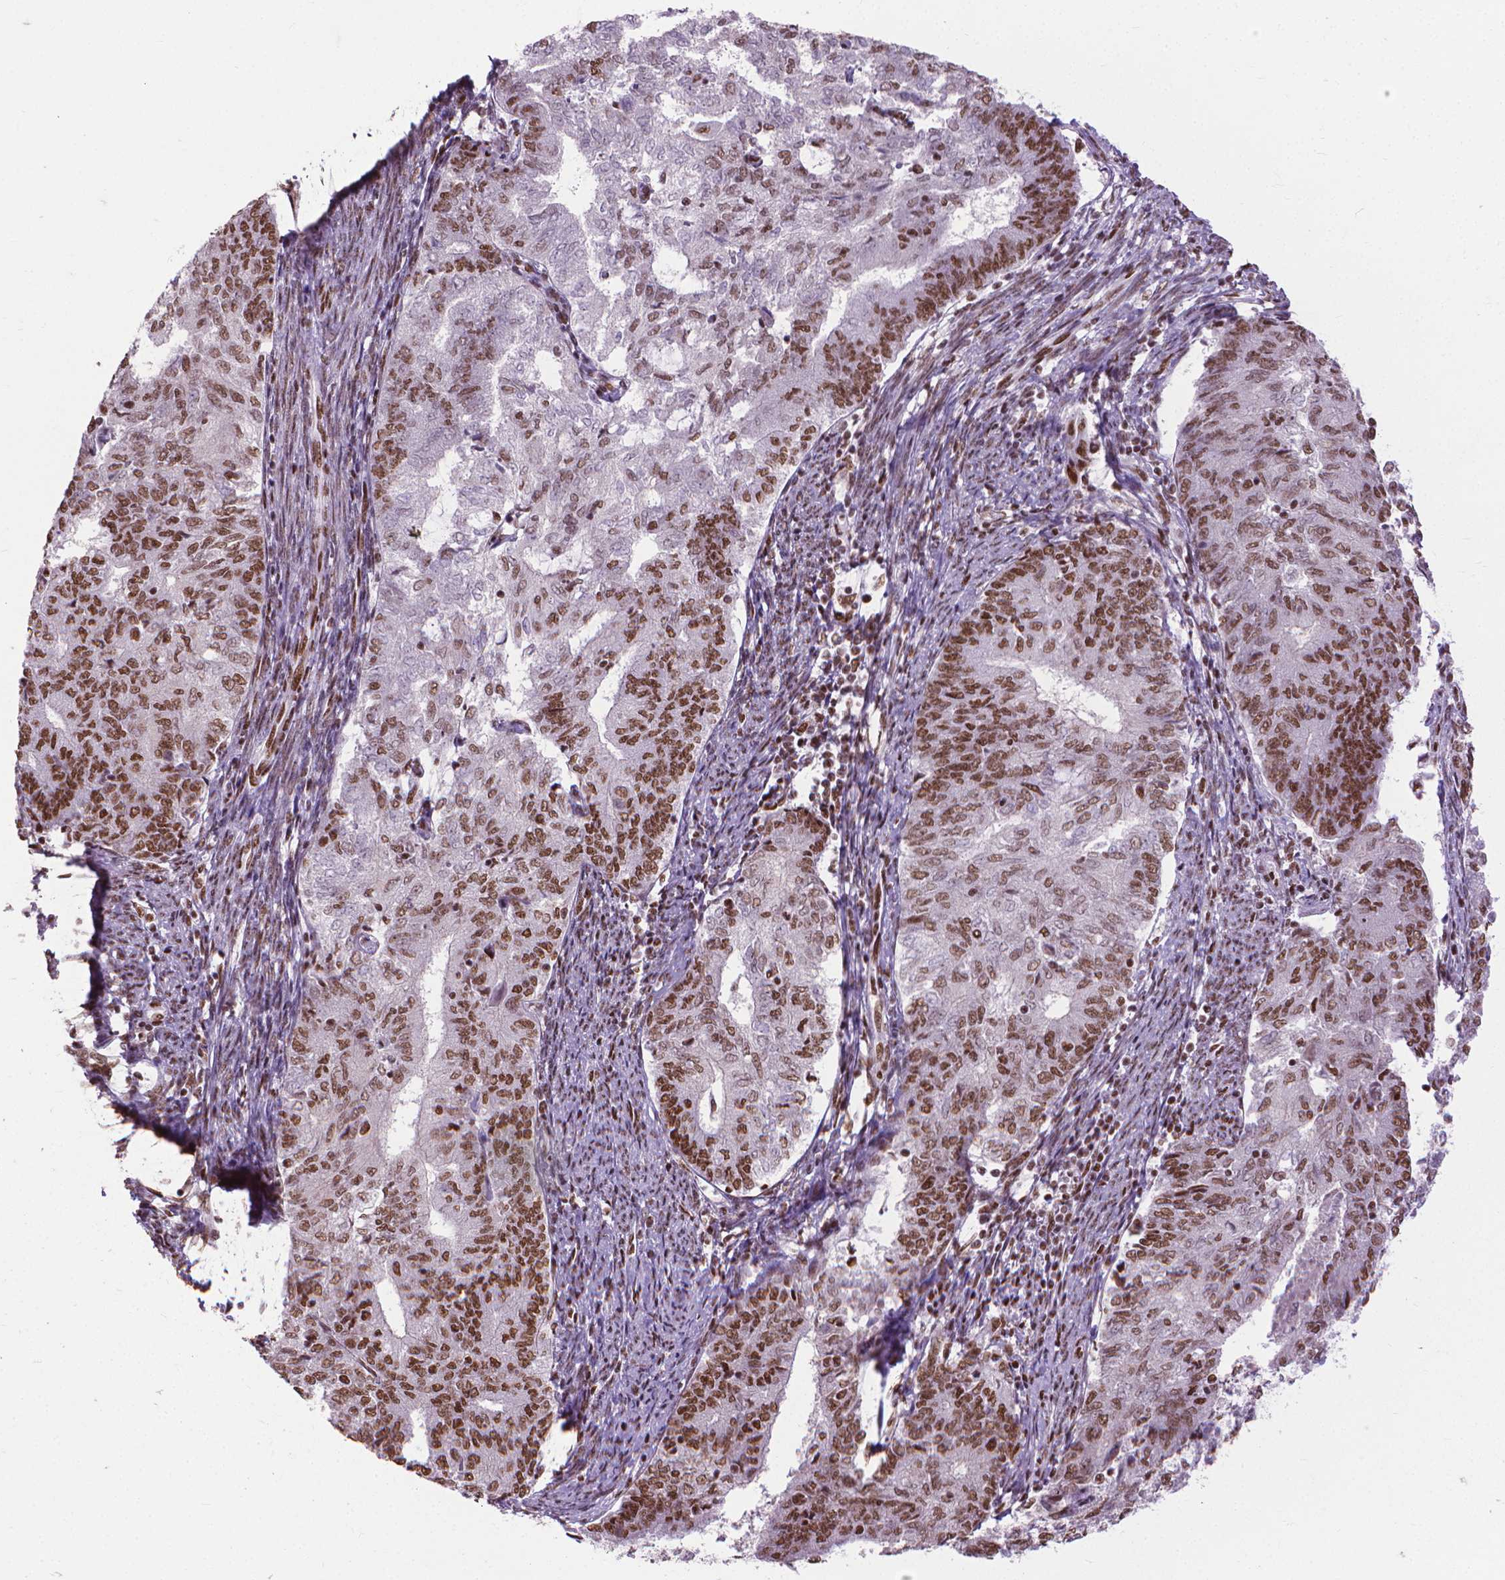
{"staining": {"intensity": "moderate", "quantity": "25%-75%", "location": "nuclear"}, "tissue": "endometrial cancer", "cell_type": "Tumor cells", "image_type": "cancer", "snomed": [{"axis": "morphology", "description": "Adenocarcinoma, NOS"}, {"axis": "topography", "description": "Endometrium"}], "caption": "Immunohistochemical staining of endometrial adenocarcinoma demonstrates medium levels of moderate nuclear positivity in approximately 25%-75% of tumor cells. (IHC, brightfield microscopy, high magnification).", "gene": "AKAP8", "patient": {"sex": "female", "age": 65}}